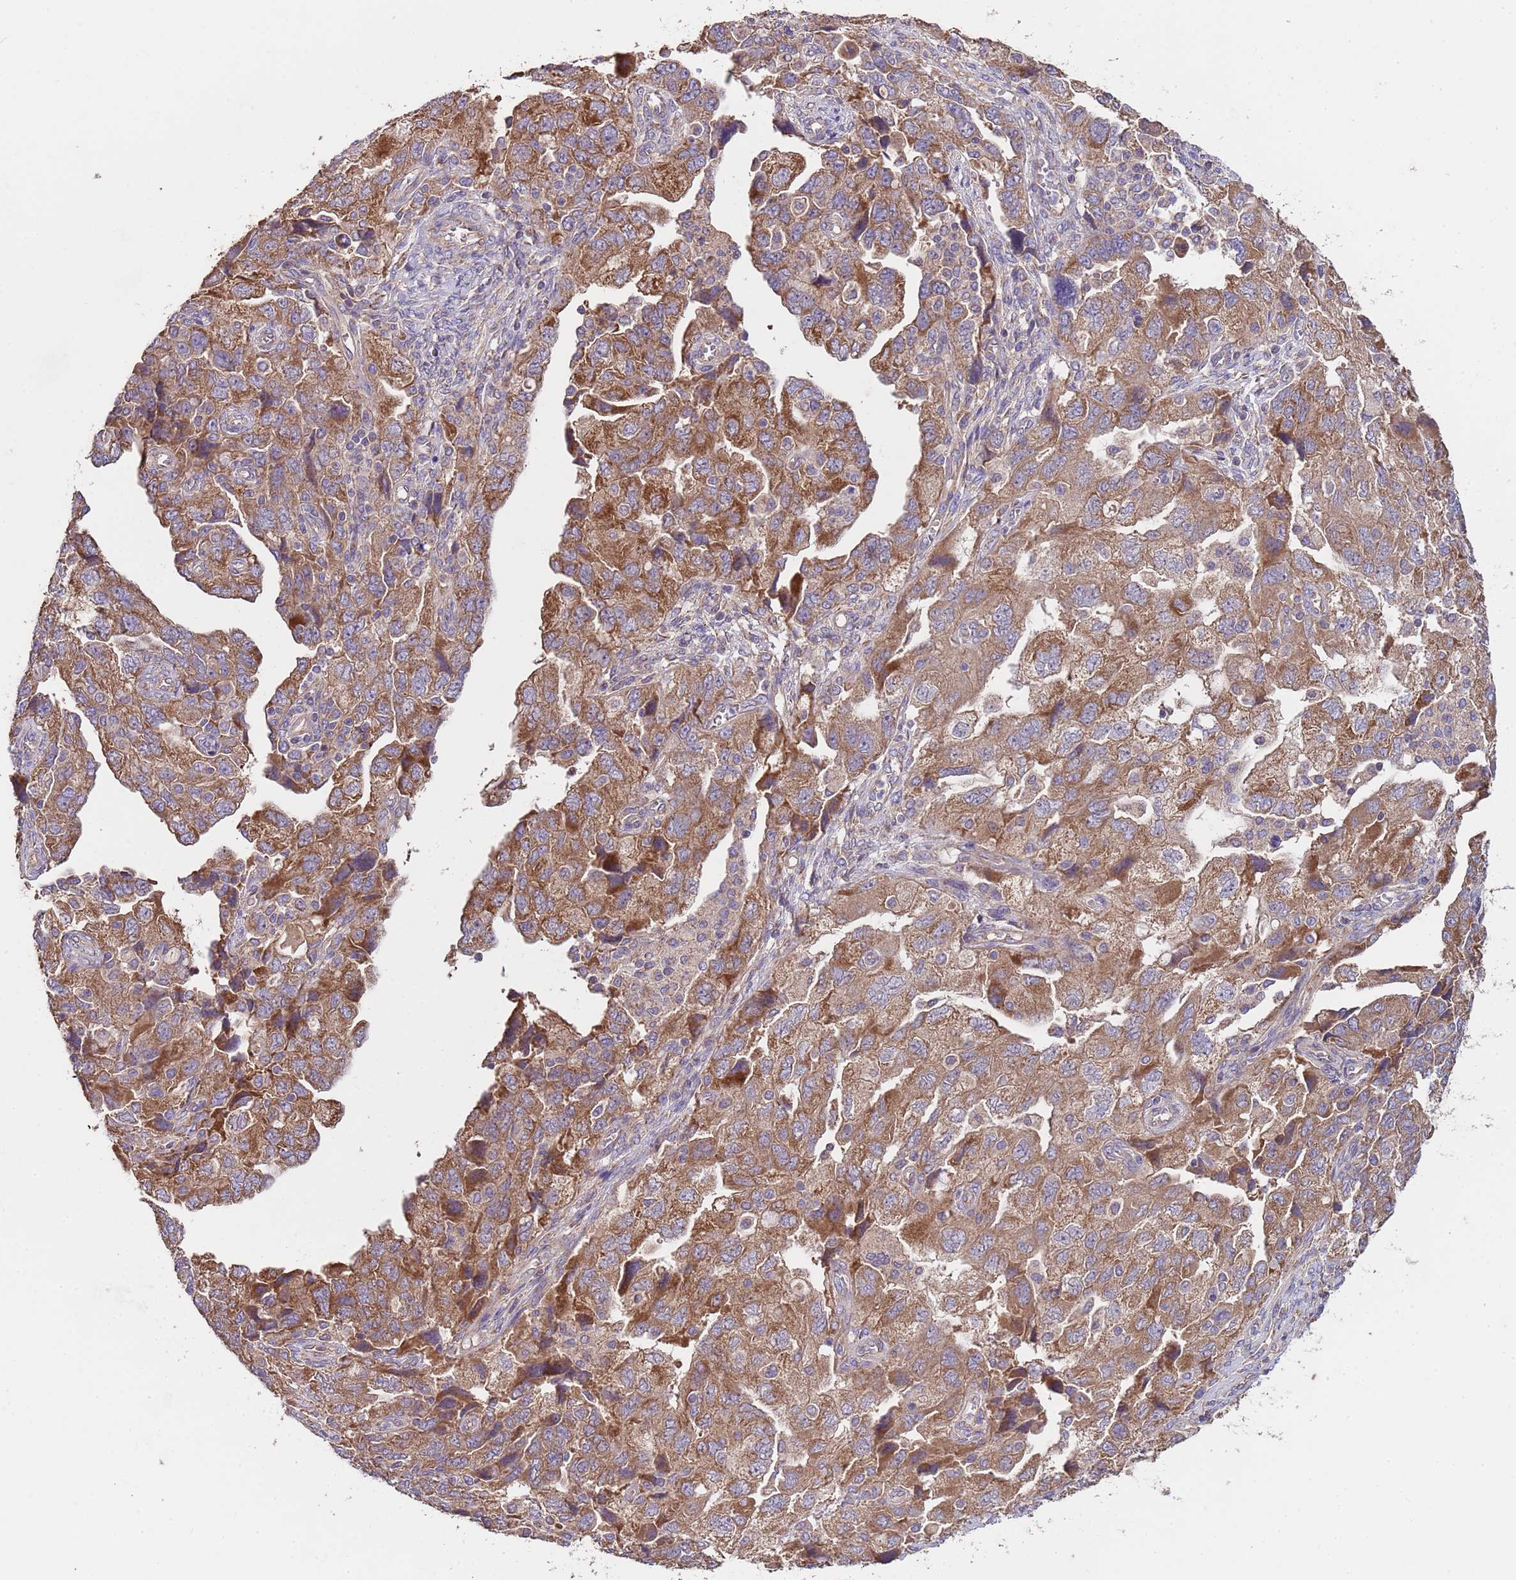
{"staining": {"intensity": "moderate", "quantity": ">75%", "location": "cytoplasmic/membranous"}, "tissue": "ovarian cancer", "cell_type": "Tumor cells", "image_type": "cancer", "snomed": [{"axis": "morphology", "description": "Carcinoma, NOS"}, {"axis": "morphology", "description": "Cystadenocarcinoma, serous, NOS"}, {"axis": "topography", "description": "Ovary"}], "caption": "Ovarian cancer (serous cystadenocarcinoma) stained with a brown dye exhibits moderate cytoplasmic/membranous positive expression in approximately >75% of tumor cells.", "gene": "EEF1AKMT1", "patient": {"sex": "female", "age": 69}}